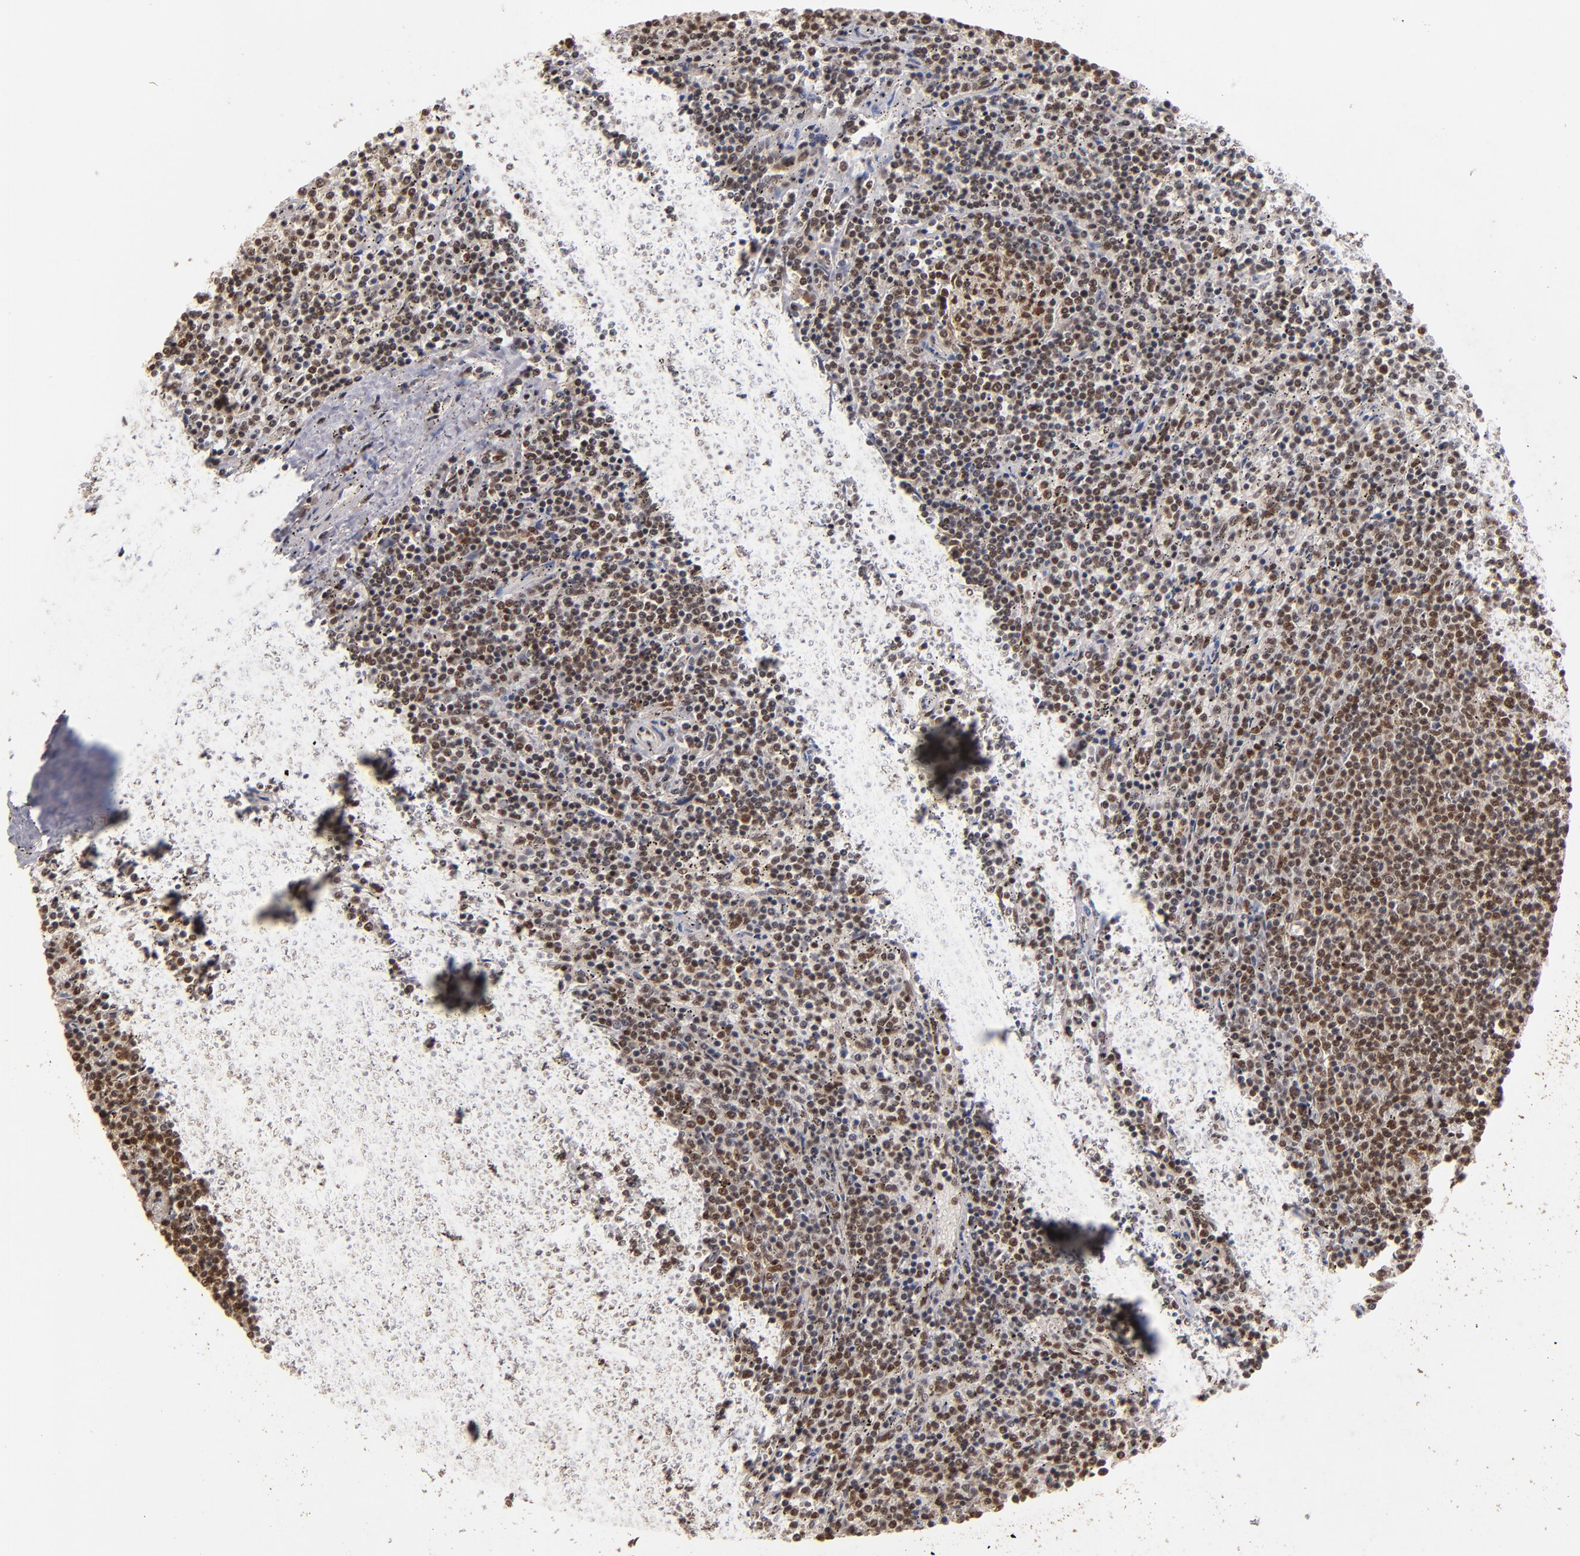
{"staining": {"intensity": "moderate", "quantity": "25%-75%", "location": "nuclear"}, "tissue": "lymphoma", "cell_type": "Tumor cells", "image_type": "cancer", "snomed": [{"axis": "morphology", "description": "Malignant lymphoma, non-Hodgkin's type, Low grade"}, {"axis": "topography", "description": "Spleen"}], "caption": "Lymphoma stained for a protein reveals moderate nuclear positivity in tumor cells.", "gene": "SNW1", "patient": {"sex": "female", "age": 50}}